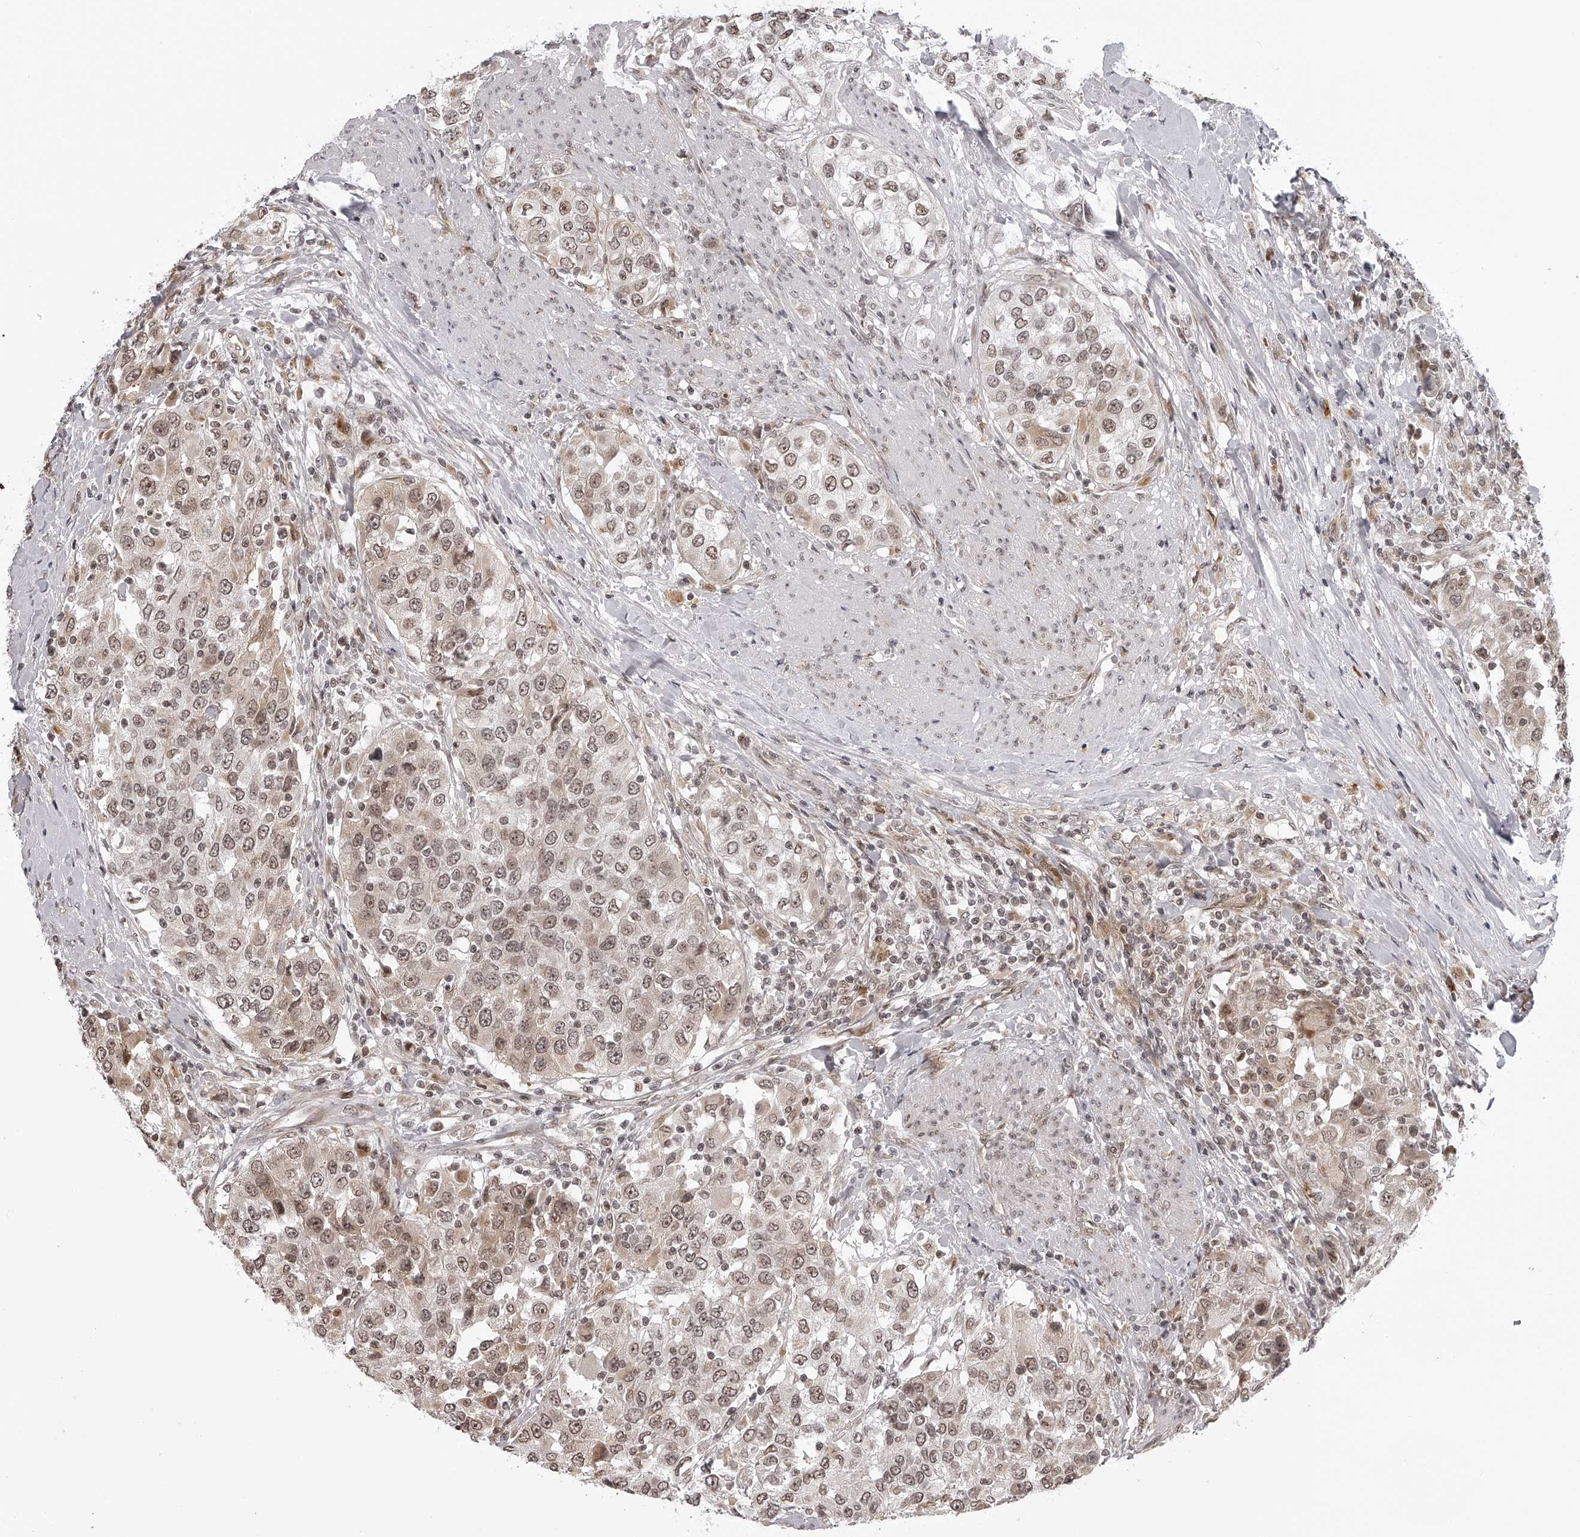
{"staining": {"intensity": "moderate", "quantity": ">75%", "location": "cytoplasmic/membranous,nuclear"}, "tissue": "urothelial cancer", "cell_type": "Tumor cells", "image_type": "cancer", "snomed": [{"axis": "morphology", "description": "Urothelial carcinoma, High grade"}, {"axis": "topography", "description": "Urinary bladder"}], "caption": "Immunohistochemistry of human high-grade urothelial carcinoma reveals medium levels of moderate cytoplasmic/membranous and nuclear staining in approximately >75% of tumor cells. The staining was performed using DAB (3,3'-diaminobenzidine) to visualize the protein expression in brown, while the nuclei were stained in blue with hematoxylin (Magnification: 20x).", "gene": "ODF2L", "patient": {"sex": "female", "age": 80}}